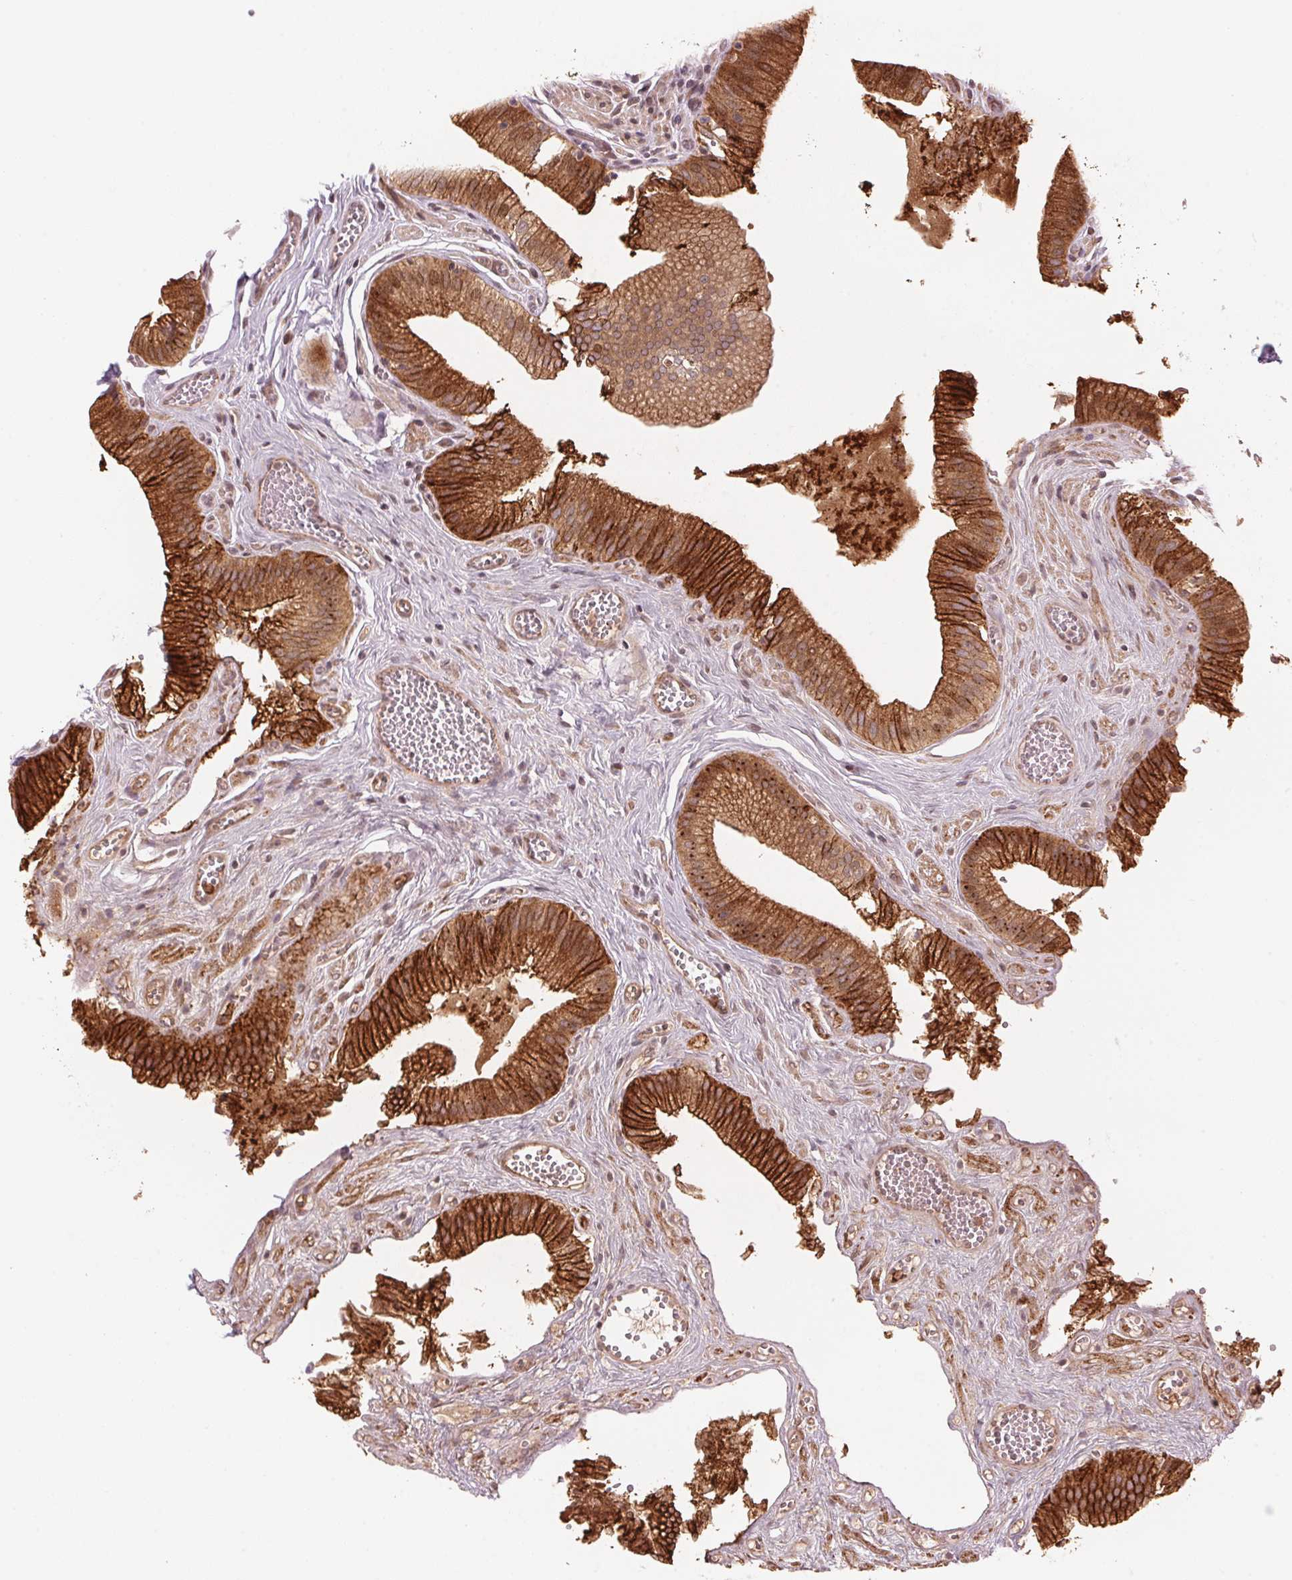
{"staining": {"intensity": "strong", "quantity": ">75%", "location": "cytoplasmic/membranous"}, "tissue": "gallbladder", "cell_type": "Glandular cells", "image_type": "normal", "snomed": [{"axis": "morphology", "description": "Normal tissue, NOS"}, {"axis": "topography", "description": "Gallbladder"}, {"axis": "topography", "description": "Peripheral nerve tissue"}], "caption": "The histopathology image shows staining of unremarkable gallbladder, revealing strong cytoplasmic/membranous protein expression (brown color) within glandular cells. The staining is performed using DAB (3,3'-diaminobenzidine) brown chromogen to label protein expression. The nuclei are counter-stained blue using hematoxylin.", "gene": "TMED6", "patient": {"sex": "male", "age": 17}}